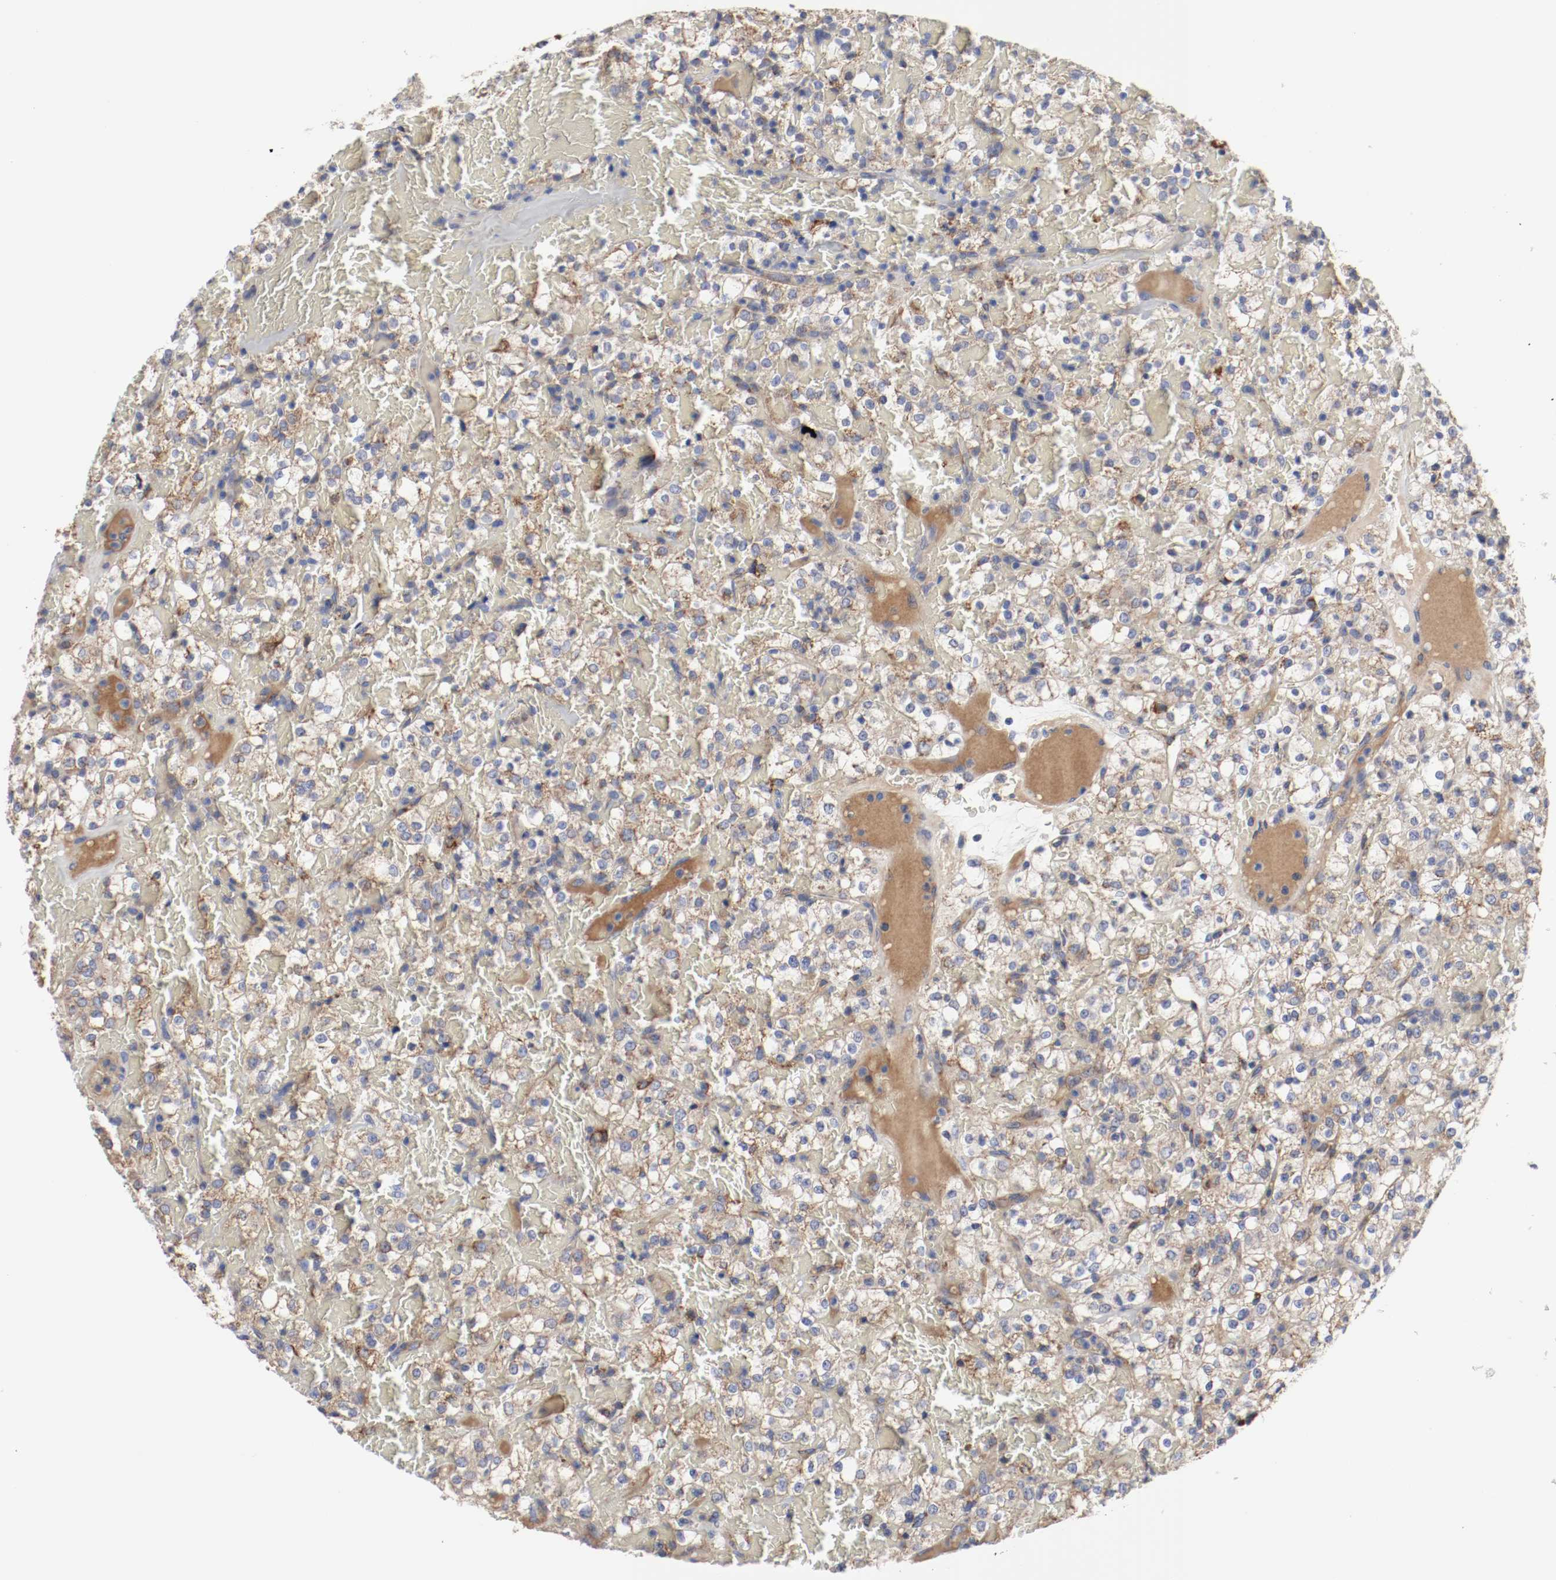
{"staining": {"intensity": "weak", "quantity": "25%-75%", "location": "cytoplasmic/membranous"}, "tissue": "renal cancer", "cell_type": "Tumor cells", "image_type": "cancer", "snomed": [{"axis": "morphology", "description": "Normal tissue, NOS"}, {"axis": "morphology", "description": "Adenocarcinoma, NOS"}, {"axis": "topography", "description": "Kidney"}], "caption": "There is low levels of weak cytoplasmic/membranous positivity in tumor cells of renal cancer, as demonstrated by immunohistochemical staining (brown color).", "gene": "AFG3L2", "patient": {"sex": "female", "age": 72}}